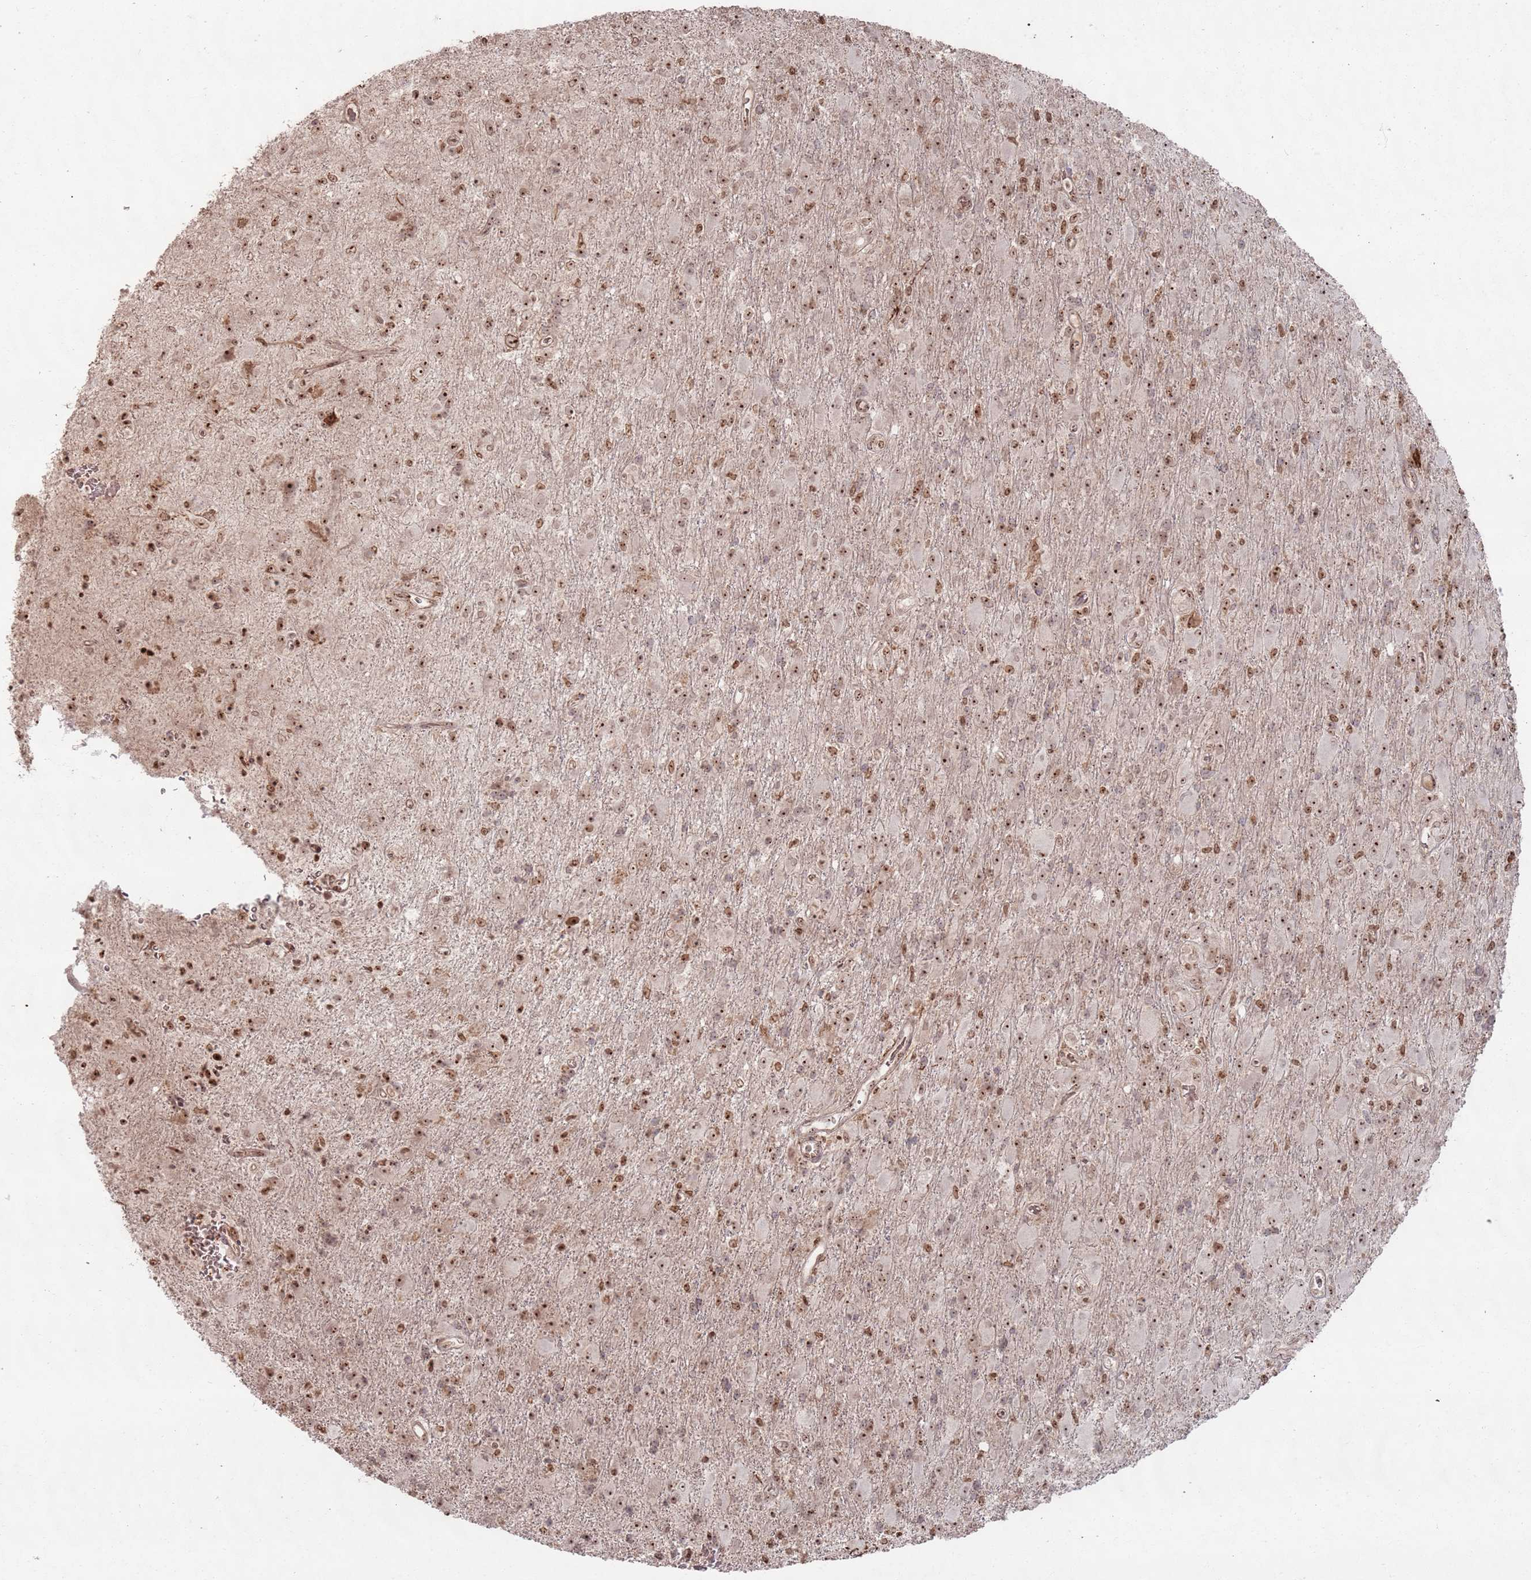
{"staining": {"intensity": "strong", "quantity": ">75%", "location": "nuclear"}, "tissue": "glioma", "cell_type": "Tumor cells", "image_type": "cancer", "snomed": [{"axis": "morphology", "description": "Glioma, malignant, Low grade"}, {"axis": "topography", "description": "Brain"}], "caption": "Glioma stained with IHC demonstrates strong nuclear expression in about >75% of tumor cells.", "gene": "UTP11", "patient": {"sex": "male", "age": 65}}